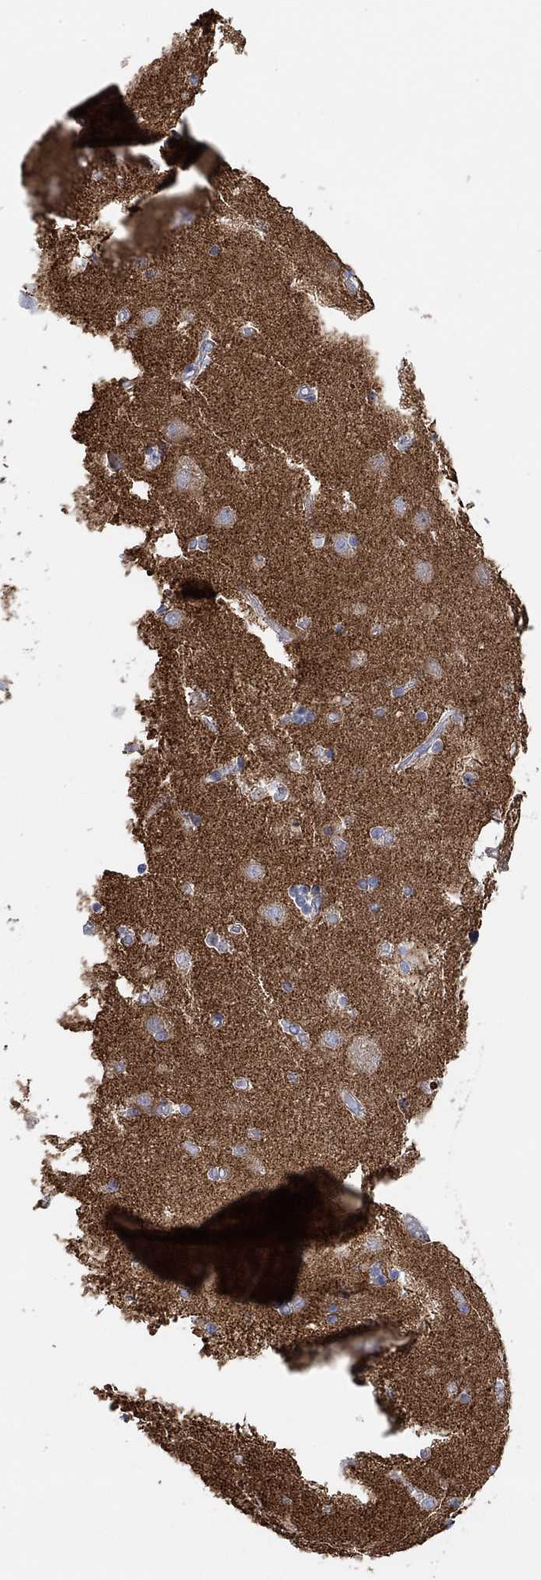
{"staining": {"intensity": "negative", "quantity": "none", "location": "none"}, "tissue": "caudate", "cell_type": "Glial cells", "image_type": "normal", "snomed": [{"axis": "morphology", "description": "Normal tissue, NOS"}, {"axis": "topography", "description": "Lateral ventricle wall"}], "caption": "Protein analysis of normal caudate shows no significant staining in glial cells.", "gene": "SYT16", "patient": {"sex": "male", "age": 54}}